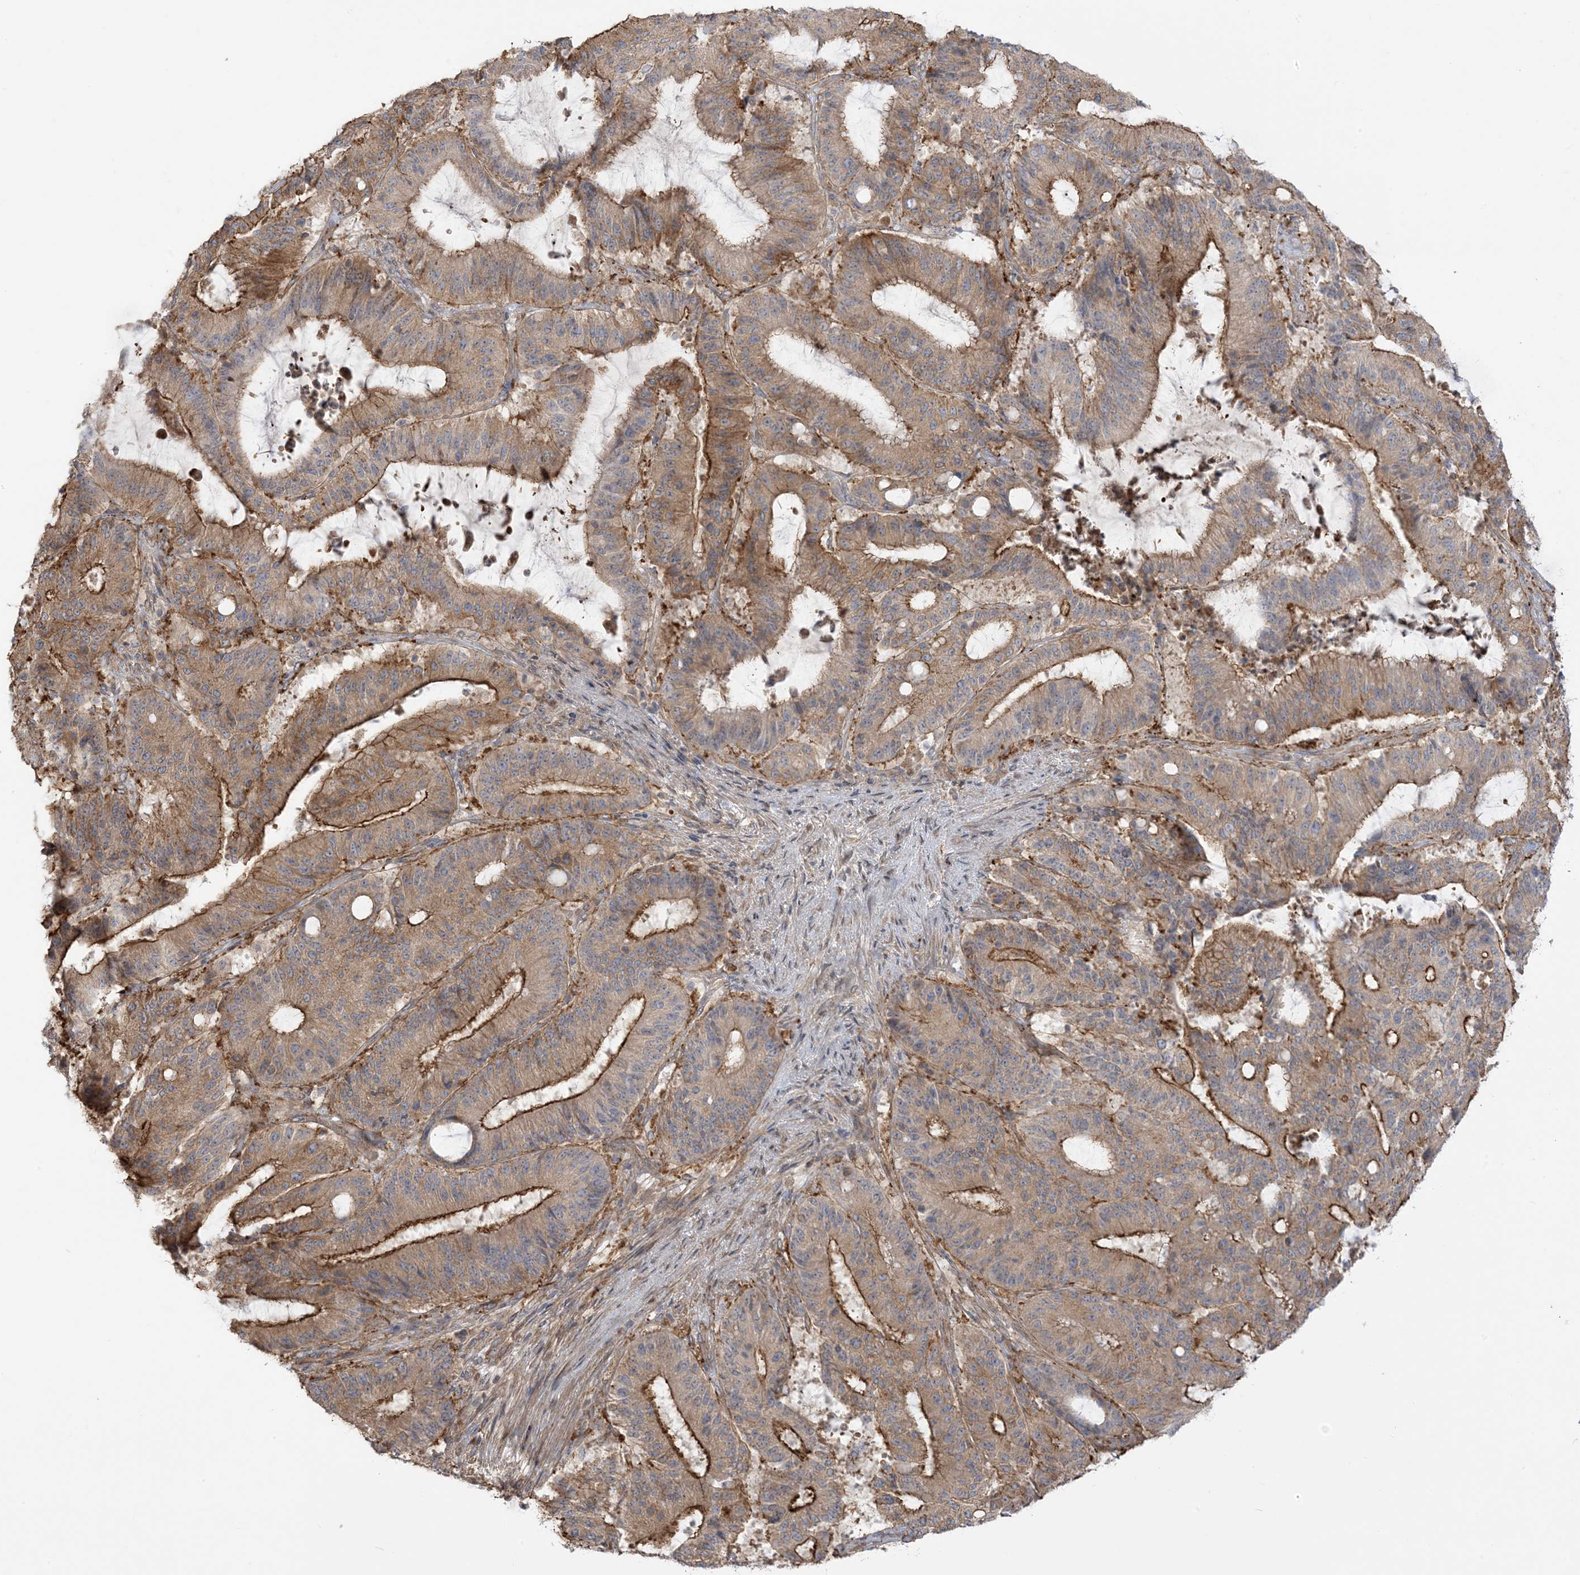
{"staining": {"intensity": "strong", "quantity": "25%-75%", "location": "cytoplasmic/membranous"}, "tissue": "liver cancer", "cell_type": "Tumor cells", "image_type": "cancer", "snomed": [{"axis": "morphology", "description": "Normal tissue, NOS"}, {"axis": "morphology", "description": "Cholangiocarcinoma"}, {"axis": "topography", "description": "Liver"}, {"axis": "topography", "description": "Peripheral nerve tissue"}], "caption": "Human cholangiocarcinoma (liver) stained with a protein marker displays strong staining in tumor cells.", "gene": "ICMT", "patient": {"sex": "female", "age": 73}}